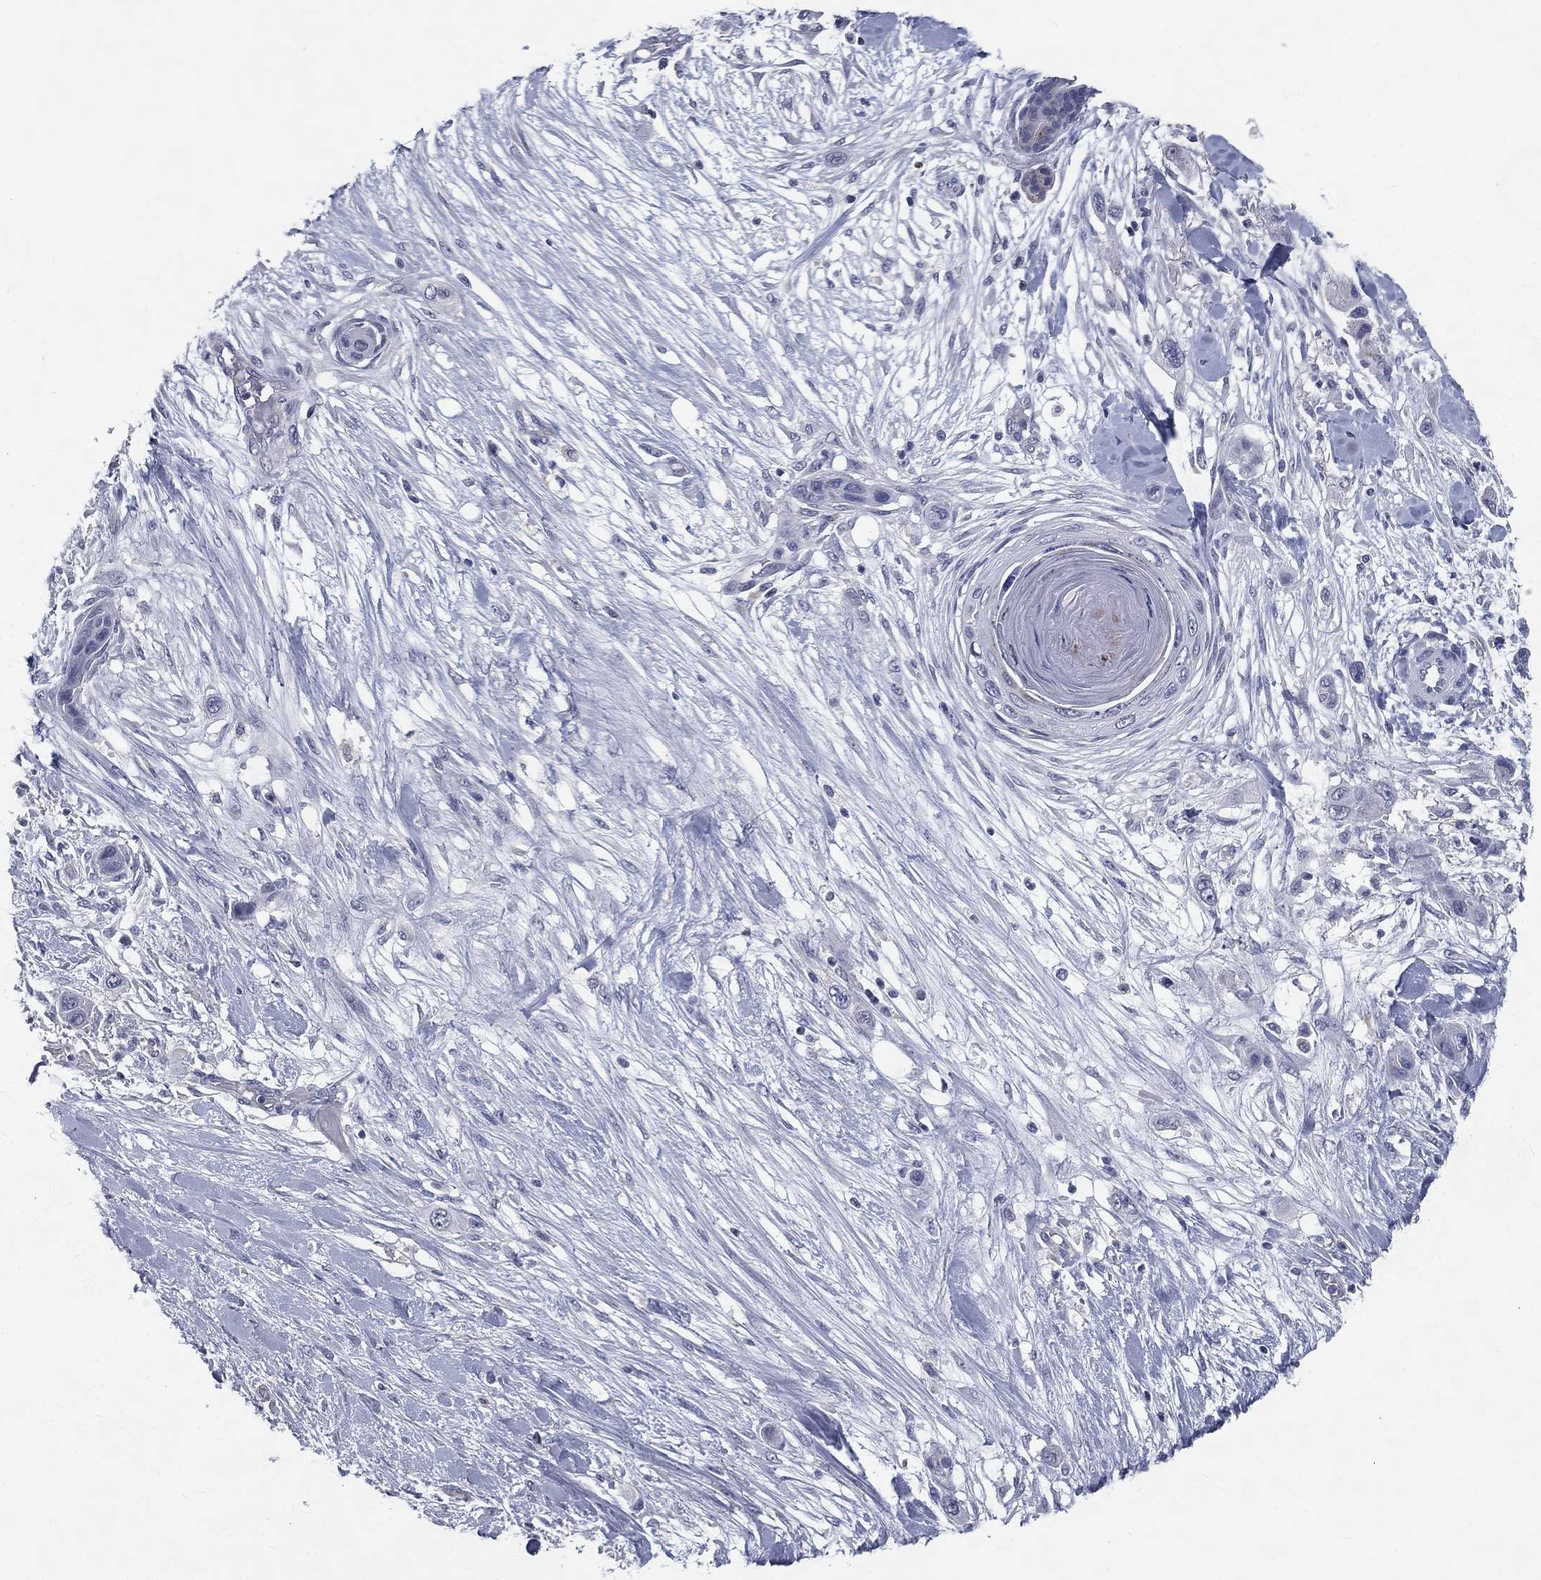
{"staining": {"intensity": "negative", "quantity": "none", "location": "none"}, "tissue": "skin cancer", "cell_type": "Tumor cells", "image_type": "cancer", "snomed": [{"axis": "morphology", "description": "Squamous cell carcinoma, NOS"}, {"axis": "topography", "description": "Skin"}], "caption": "Immunohistochemical staining of skin cancer demonstrates no significant expression in tumor cells.", "gene": "IFT27", "patient": {"sex": "male", "age": 79}}